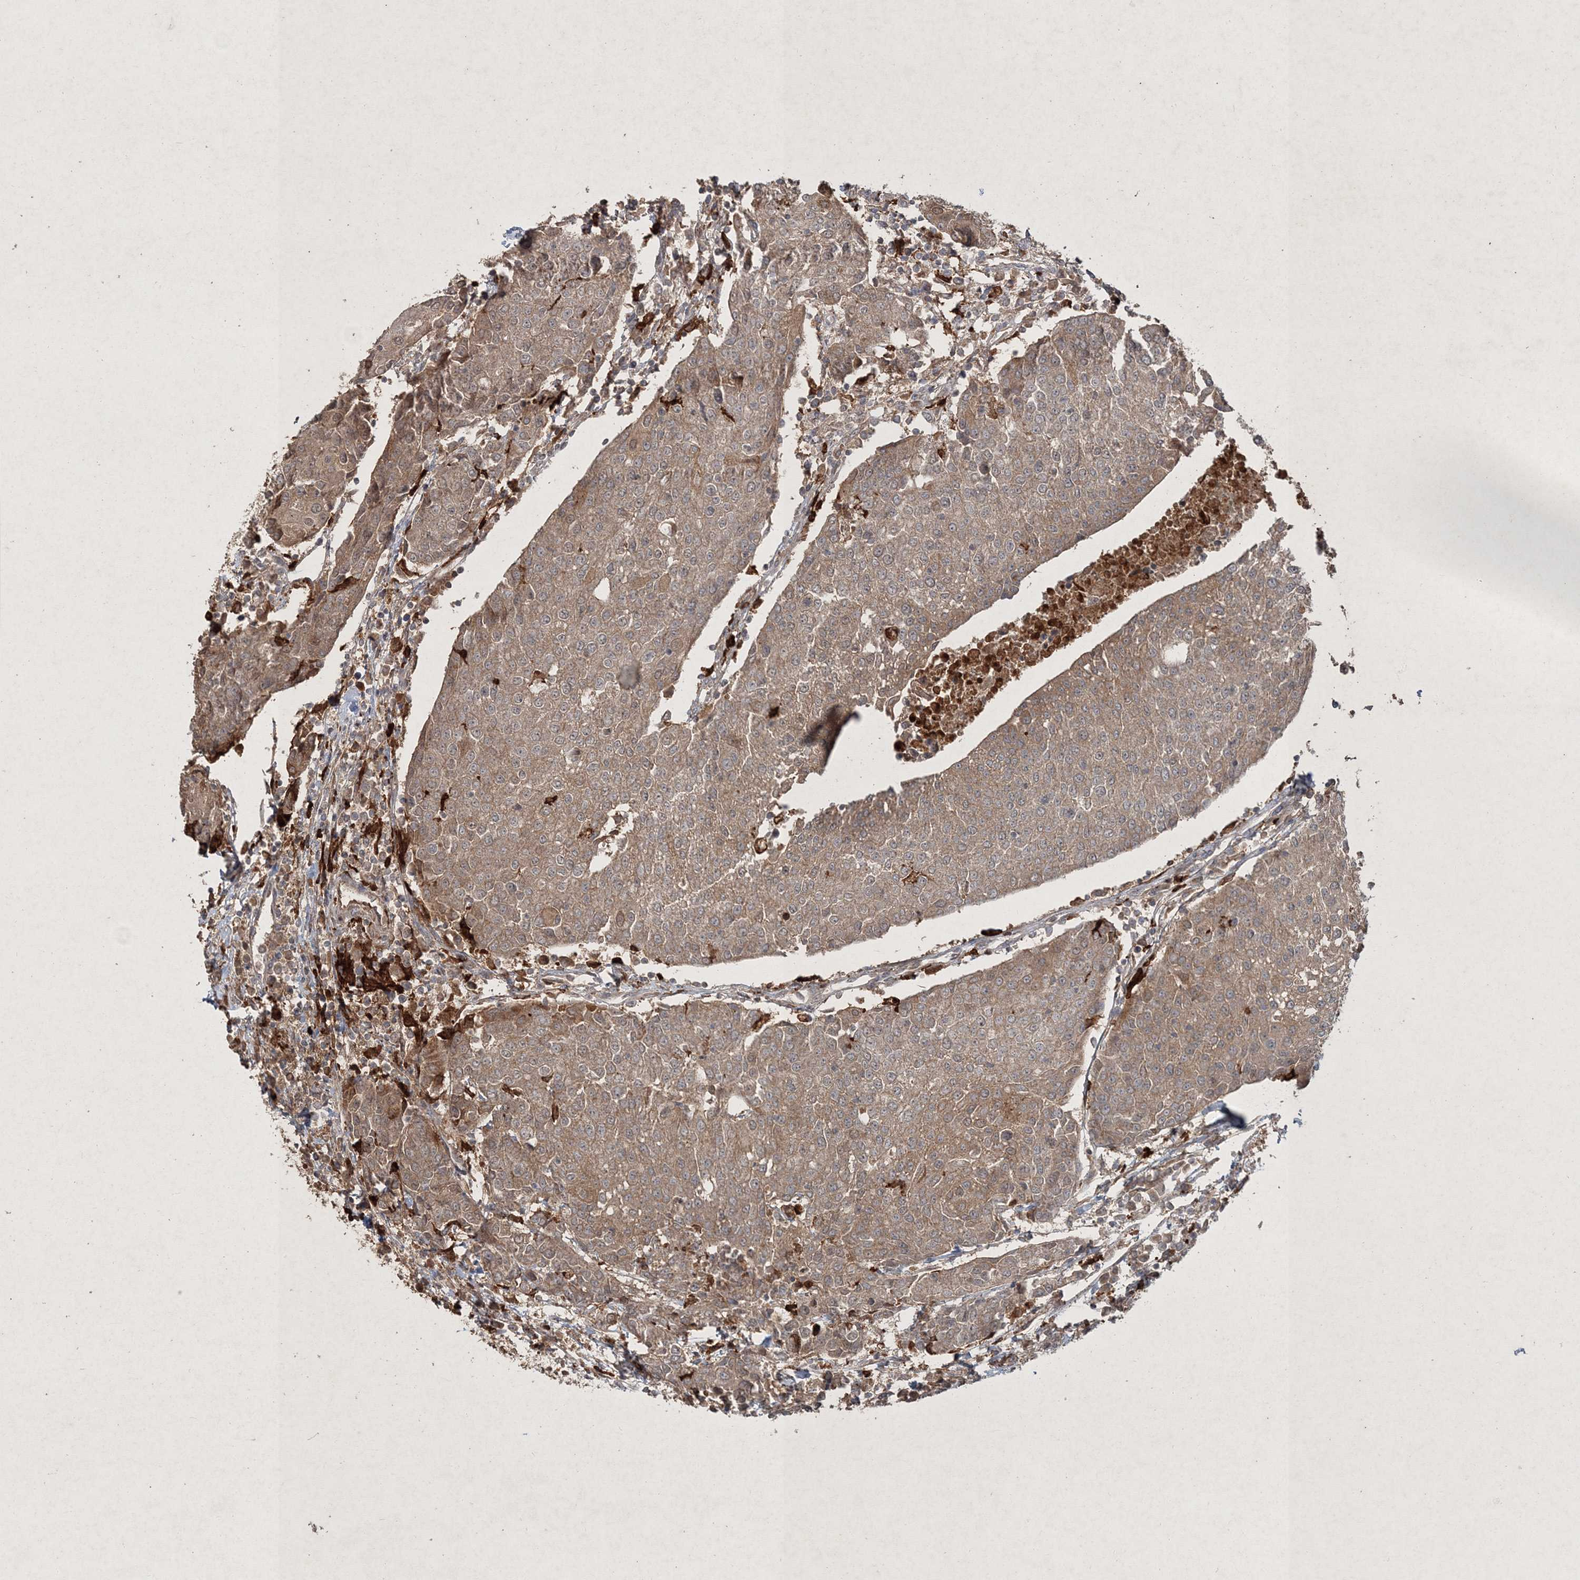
{"staining": {"intensity": "moderate", "quantity": ">75%", "location": "cytoplasmic/membranous"}, "tissue": "urothelial cancer", "cell_type": "Tumor cells", "image_type": "cancer", "snomed": [{"axis": "morphology", "description": "Urothelial carcinoma, High grade"}, {"axis": "topography", "description": "Urinary bladder"}], "caption": "Protein expression analysis of urothelial cancer reveals moderate cytoplasmic/membranous staining in about >75% of tumor cells.", "gene": "SPRY1", "patient": {"sex": "female", "age": 85}}